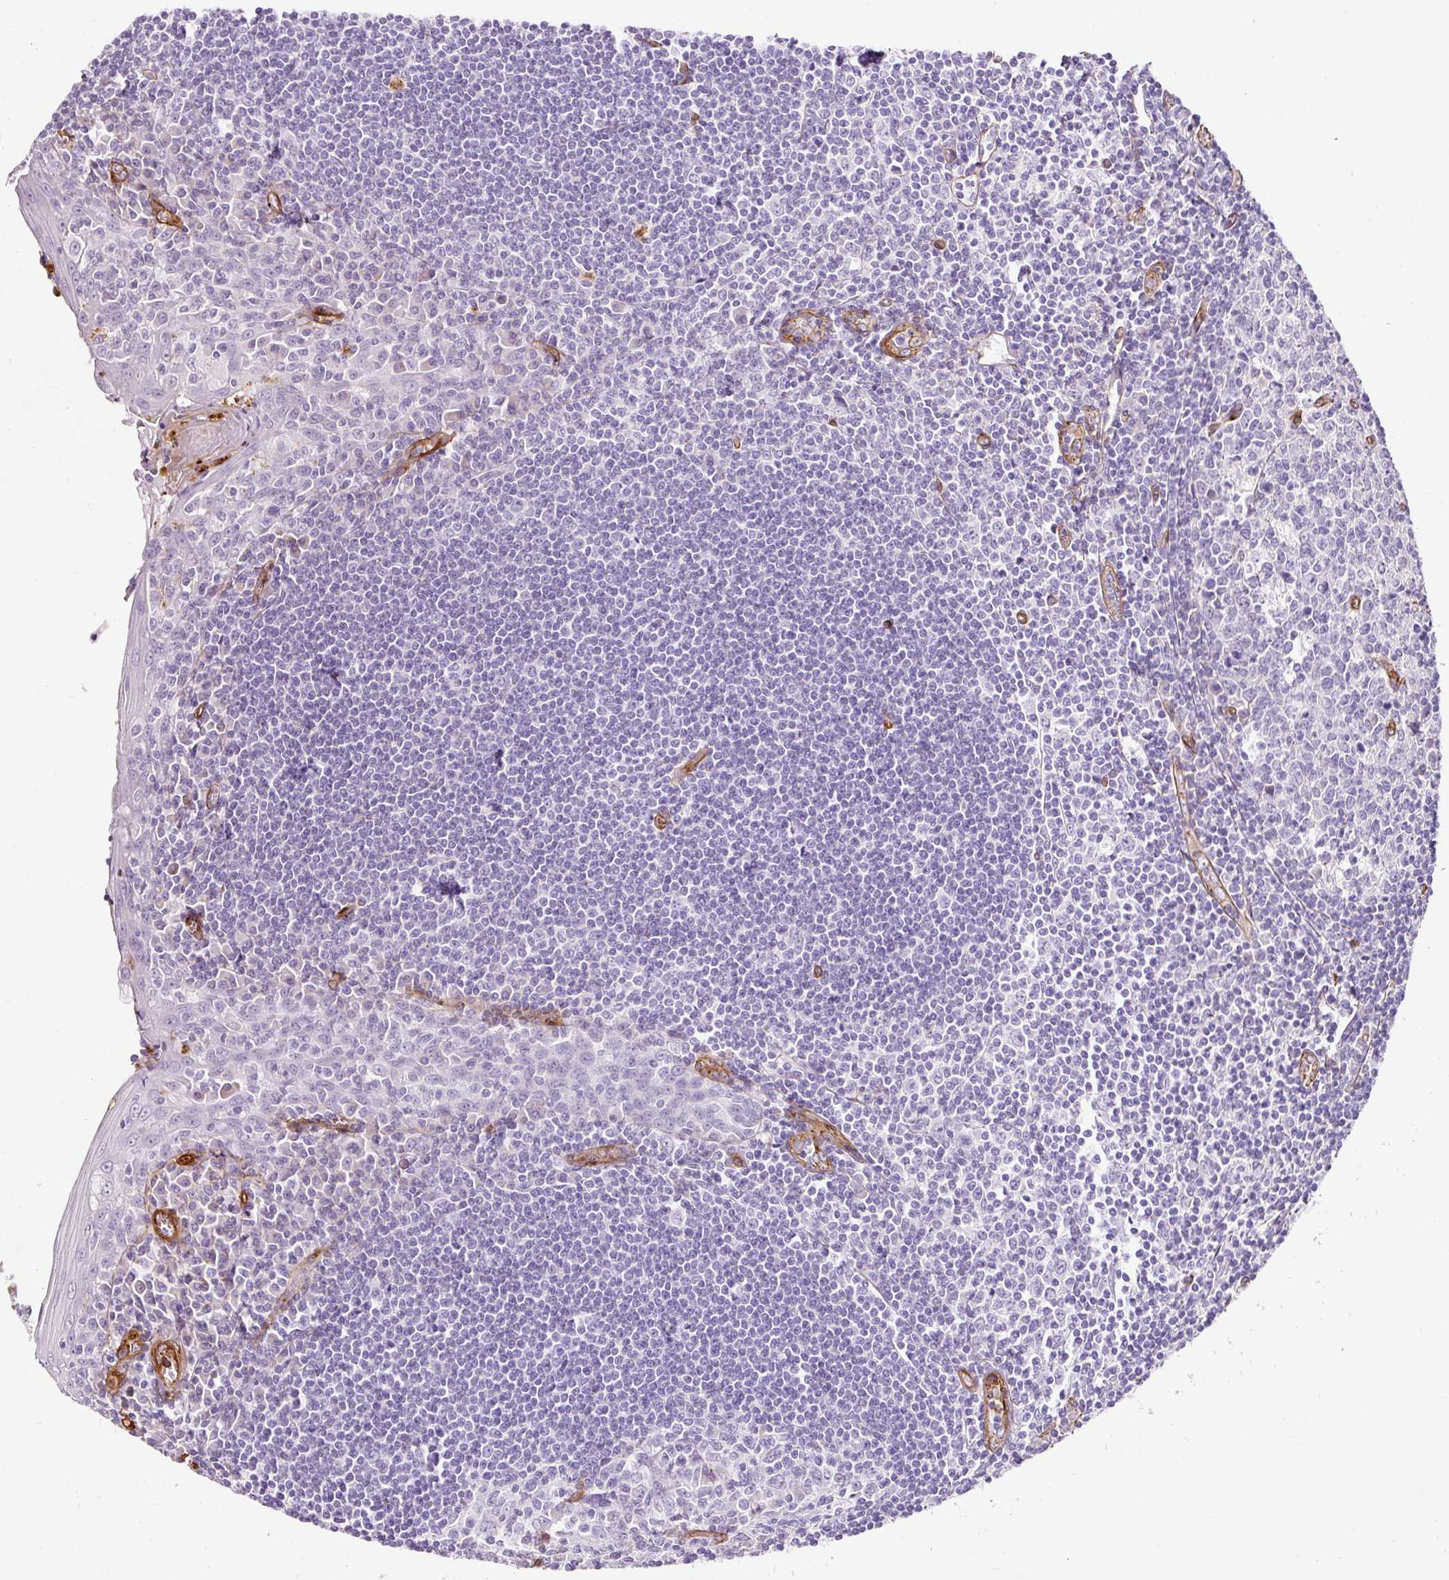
{"staining": {"intensity": "negative", "quantity": "none", "location": "none"}, "tissue": "tonsil", "cell_type": "Germinal center cells", "image_type": "normal", "snomed": [{"axis": "morphology", "description": "Normal tissue, NOS"}, {"axis": "topography", "description": "Tonsil"}], "caption": "A high-resolution image shows immunohistochemistry staining of unremarkable tonsil, which demonstrates no significant positivity in germinal center cells. (DAB immunohistochemistry with hematoxylin counter stain).", "gene": "LOXL4", "patient": {"sex": "male", "age": 27}}